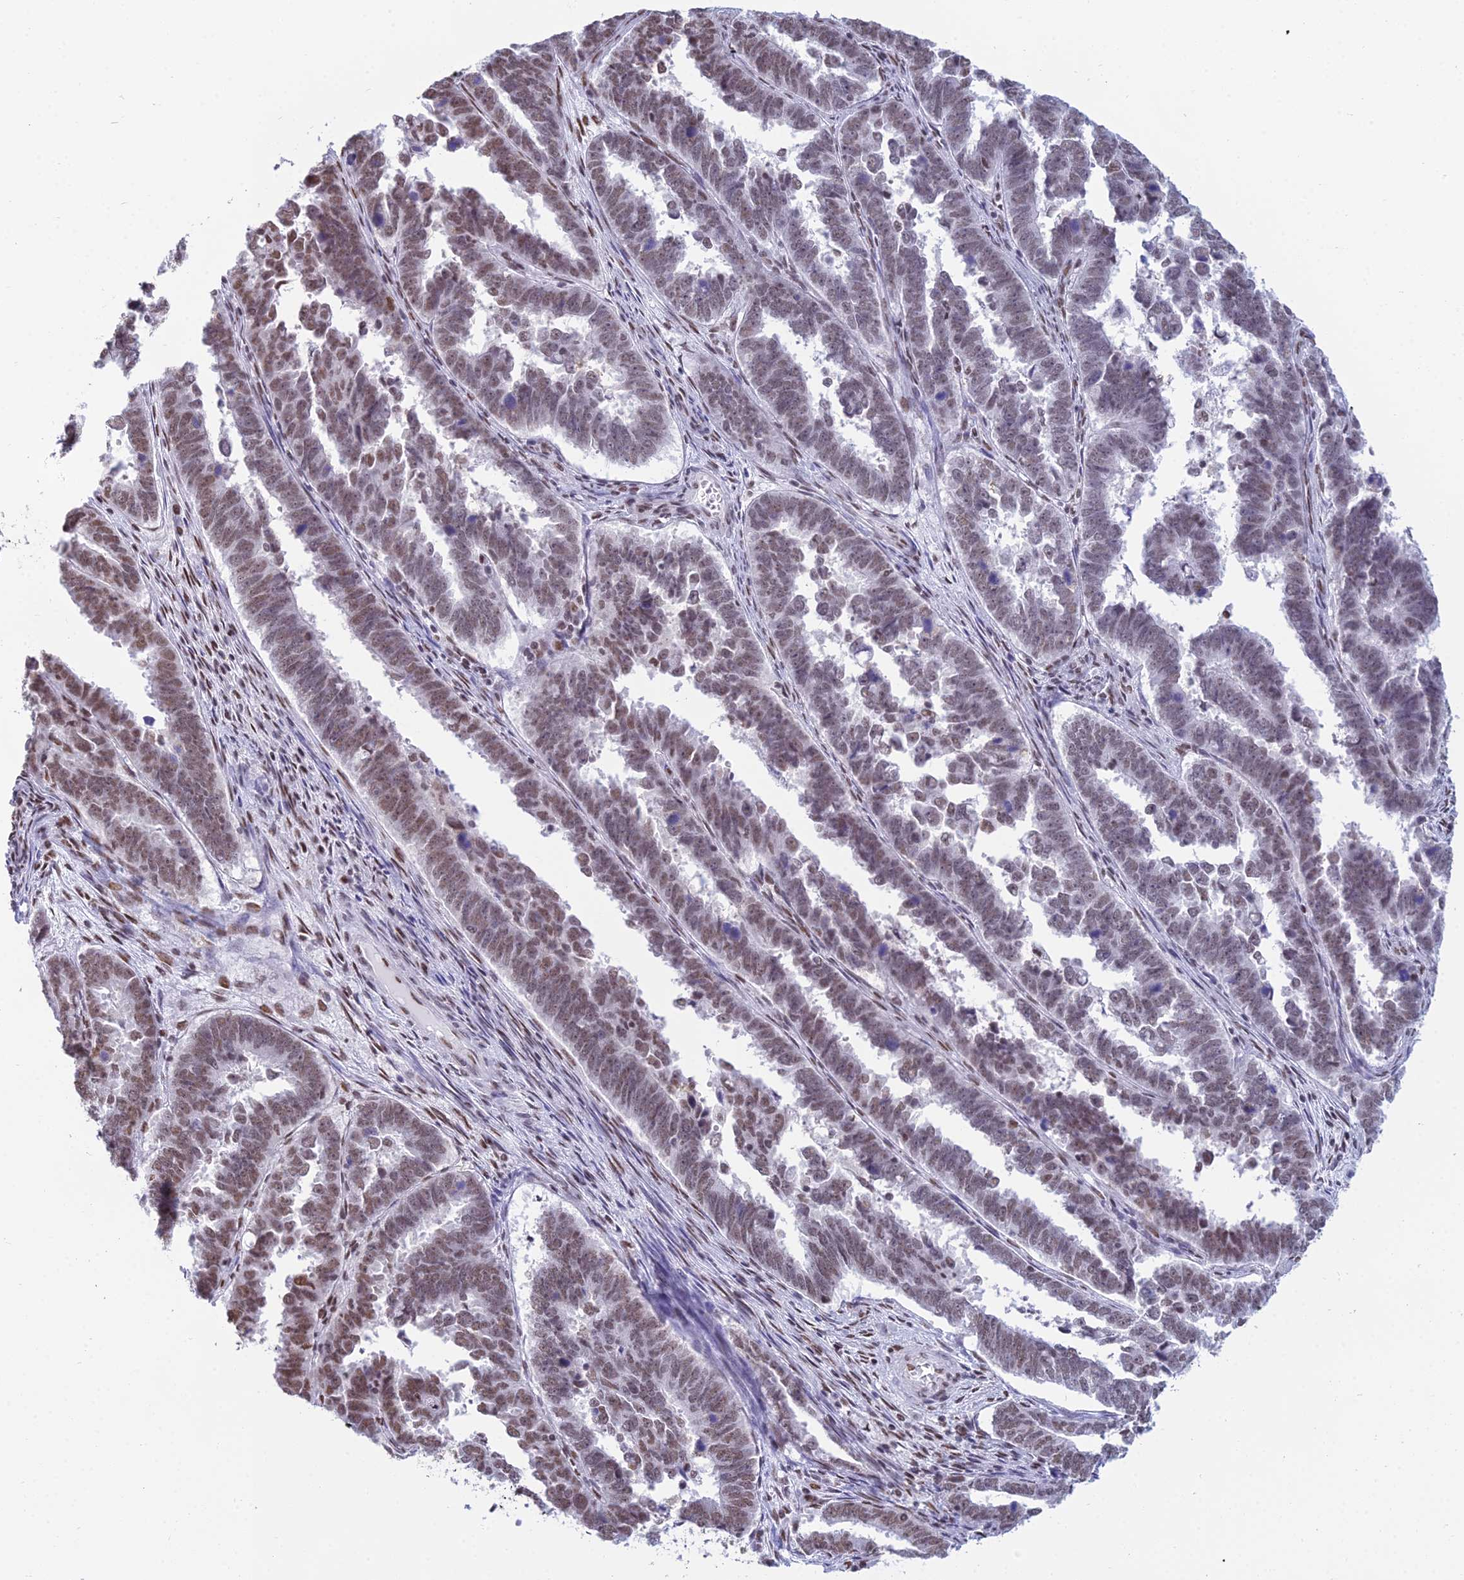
{"staining": {"intensity": "moderate", "quantity": ">75%", "location": "nuclear"}, "tissue": "endometrial cancer", "cell_type": "Tumor cells", "image_type": "cancer", "snomed": [{"axis": "morphology", "description": "Adenocarcinoma, NOS"}, {"axis": "topography", "description": "Endometrium"}], "caption": "High-magnification brightfield microscopy of adenocarcinoma (endometrial) stained with DAB (brown) and counterstained with hematoxylin (blue). tumor cells exhibit moderate nuclear expression is identified in about>75% of cells. Using DAB (brown) and hematoxylin (blue) stains, captured at high magnification using brightfield microscopy.", "gene": "CDC26", "patient": {"sex": "female", "age": 75}}